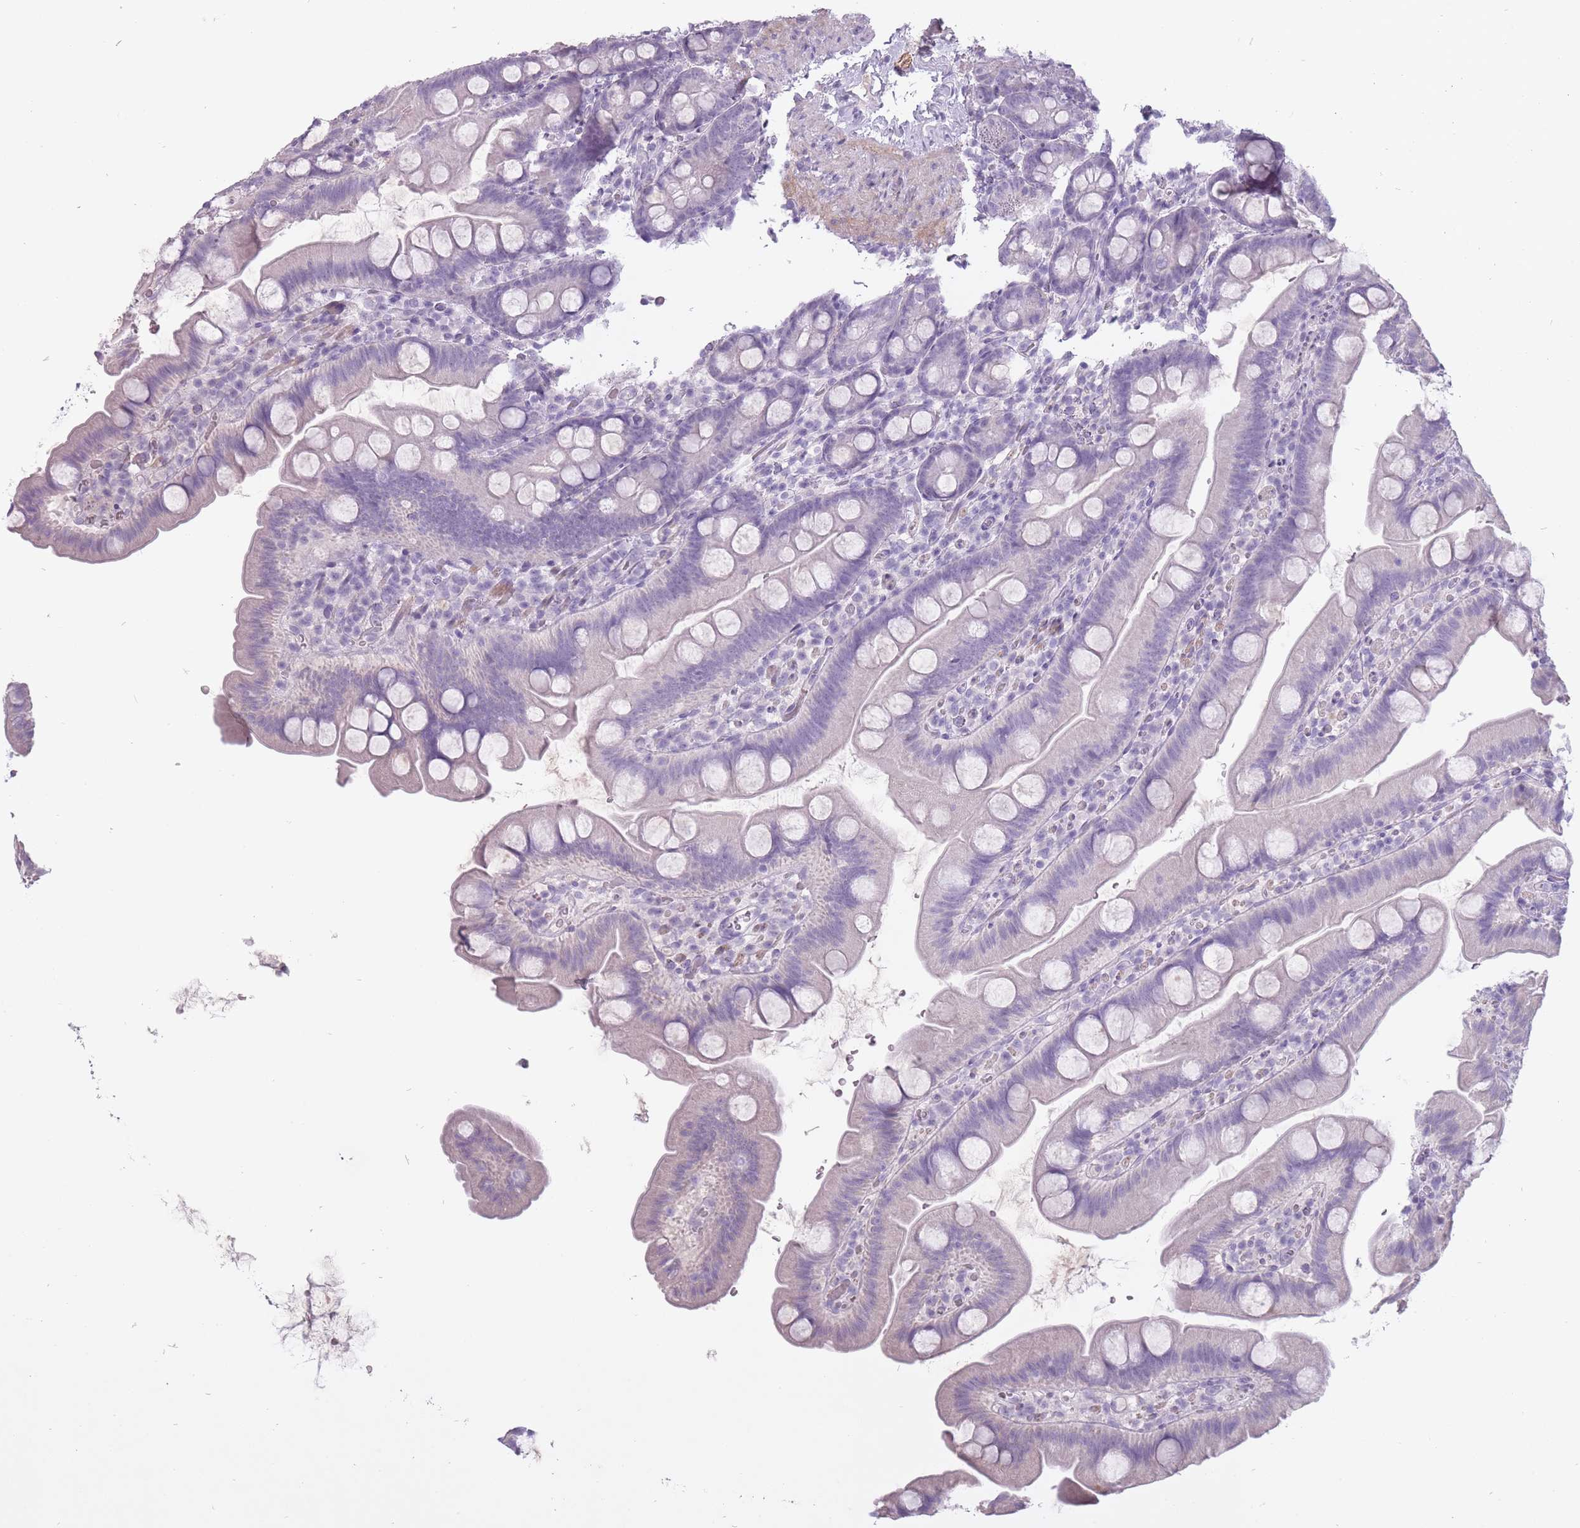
{"staining": {"intensity": "negative", "quantity": "none", "location": "none"}, "tissue": "small intestine", "cell_type": "Glandular cells", "image_type": "normal", "snomed": [{"axis": "morphology", "description": "Normal tissue, NOS"}, {"axis": "topography", "description": "Small intestine"}], "caption": "Immunohistochemical staining of normal small intestine shows no significant staining in glandular cells.", "gene": "RFX4", "patient": {"sex": "female", "age": 68}}